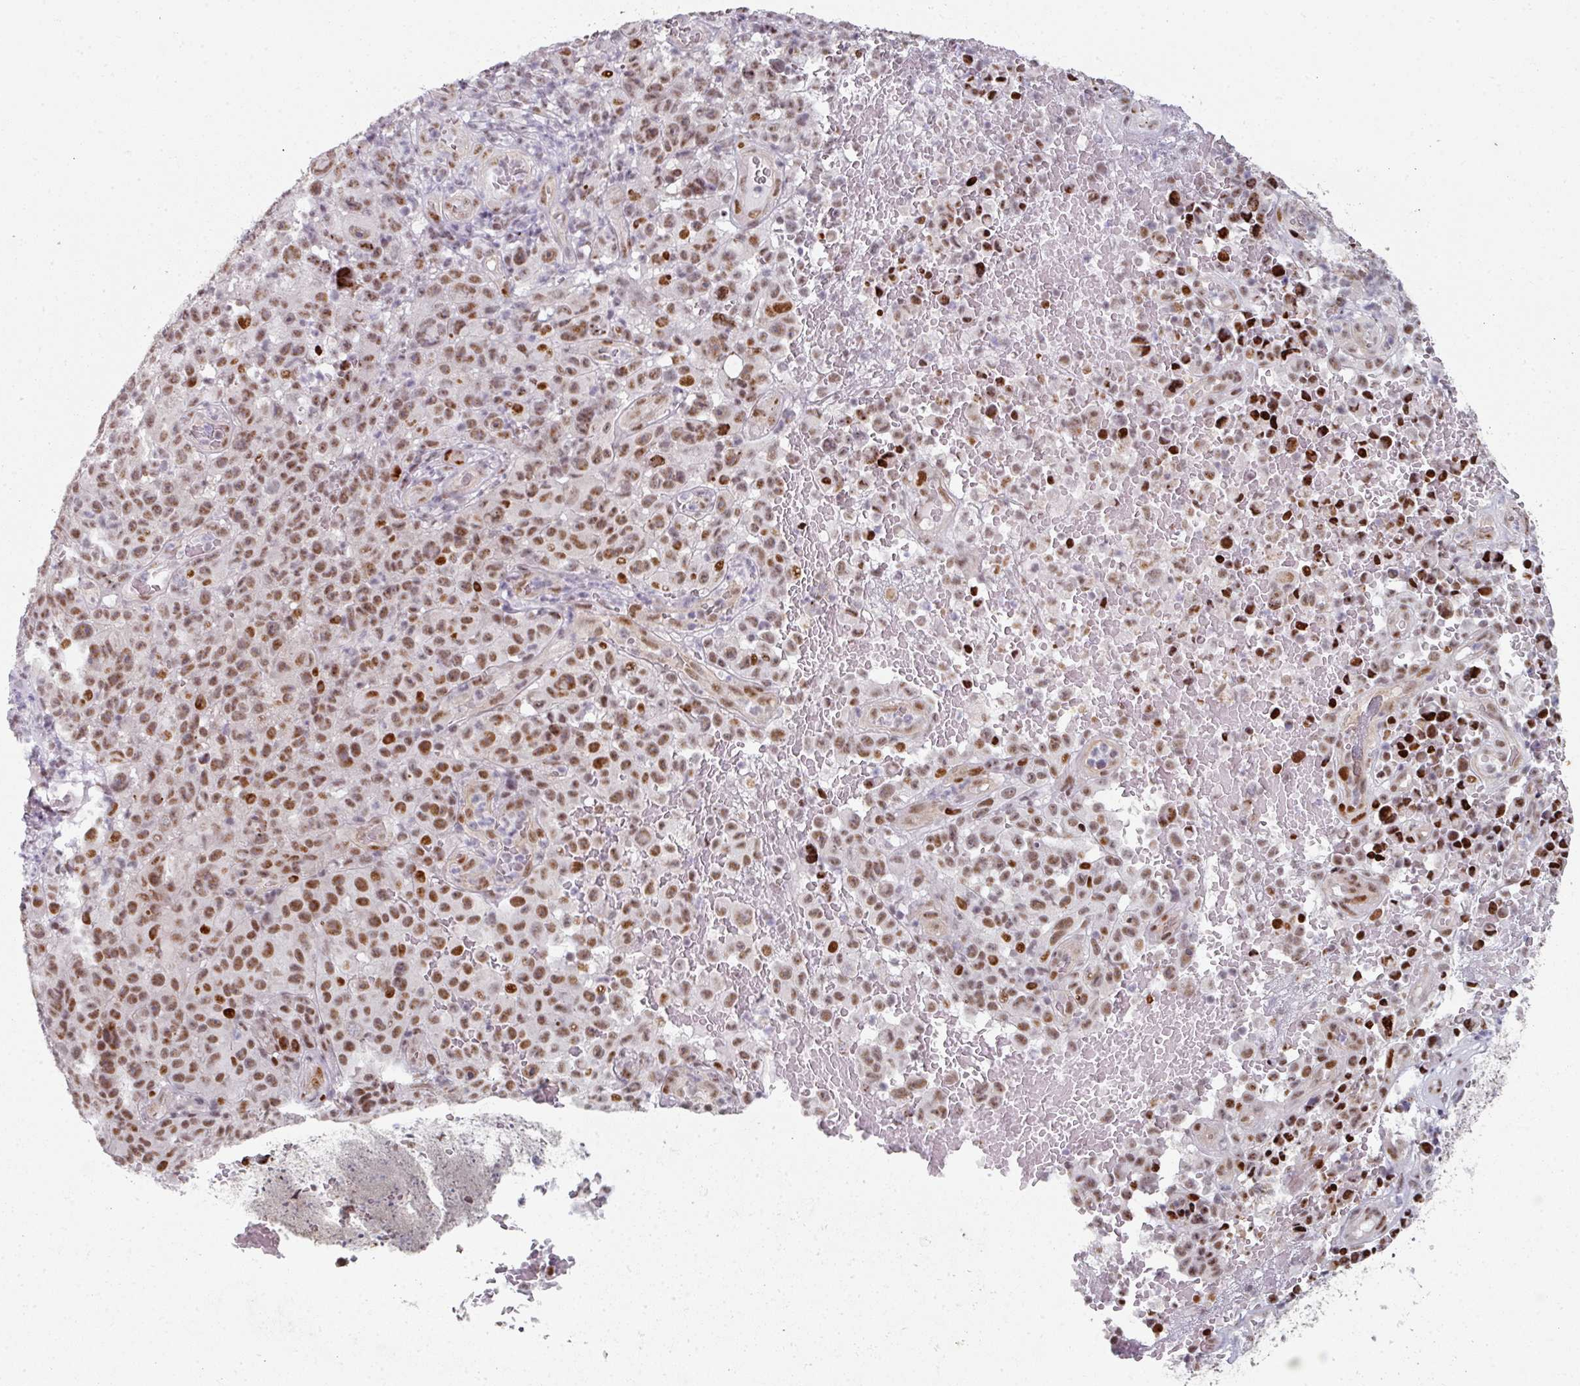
{"staining": {"intensity": "moderate", "quantity": ">75%", "location": "nuclear"}, "tissue": "melanoma", "cell_type": "Tumor cells", "image_type": "cancer", "snomed": [{"axis": "morphology", "description": "Malignant melanoma, NOS"}, {"axis": "topography", "description": "Skin"}], "caption": "Immunohistochemistry (IHC) image of human malignant melanoma stained for a protein (brown), which reveals medium levels of moderate nuclear positivity in approximately >75% of tumor cells.", "gene": "SF3B5", "patient": {"sex": "female", "age": 82}}